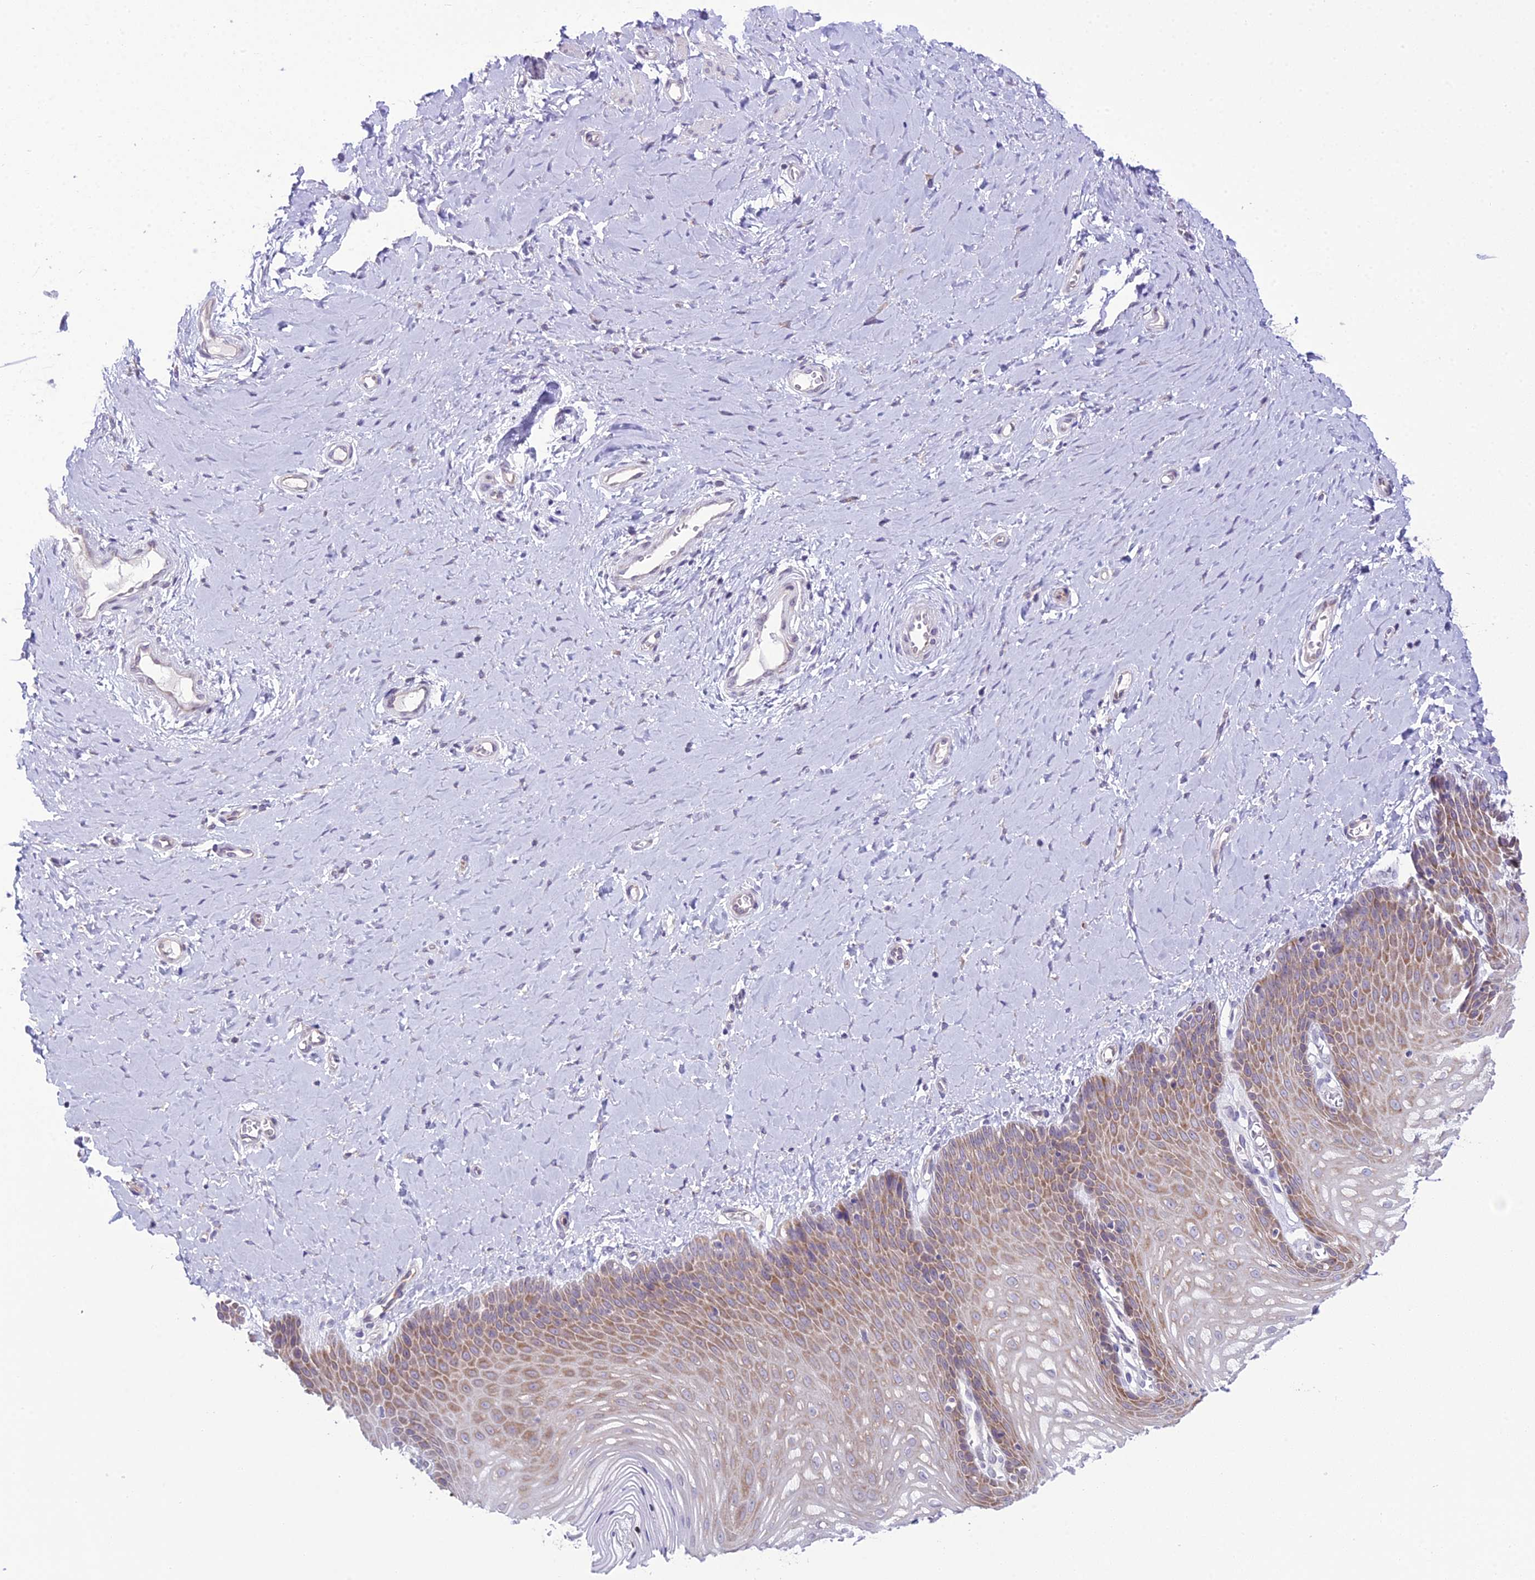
{"staining": {"intensity": "moderate", "quantity": "25%-75%", "location": "cytoplasmic/membranous"}, "tissue": "vagina", "cell_type": "Squamous epithelial cells", "image_type": "normal", "snomed": [{"axis": "morphology", "description": "Normal tissue, NOS"}, {"axis": "topography", "description": "Vagina"}], "caption": "Human vagina stained with a brown dye exhibits moderate cytoplasmic/membranous positive expression in approximately 25%-75% of squamous epithelial cells.", "gene": "RPS26", "patient": {"sex": "female", "age": 65}}